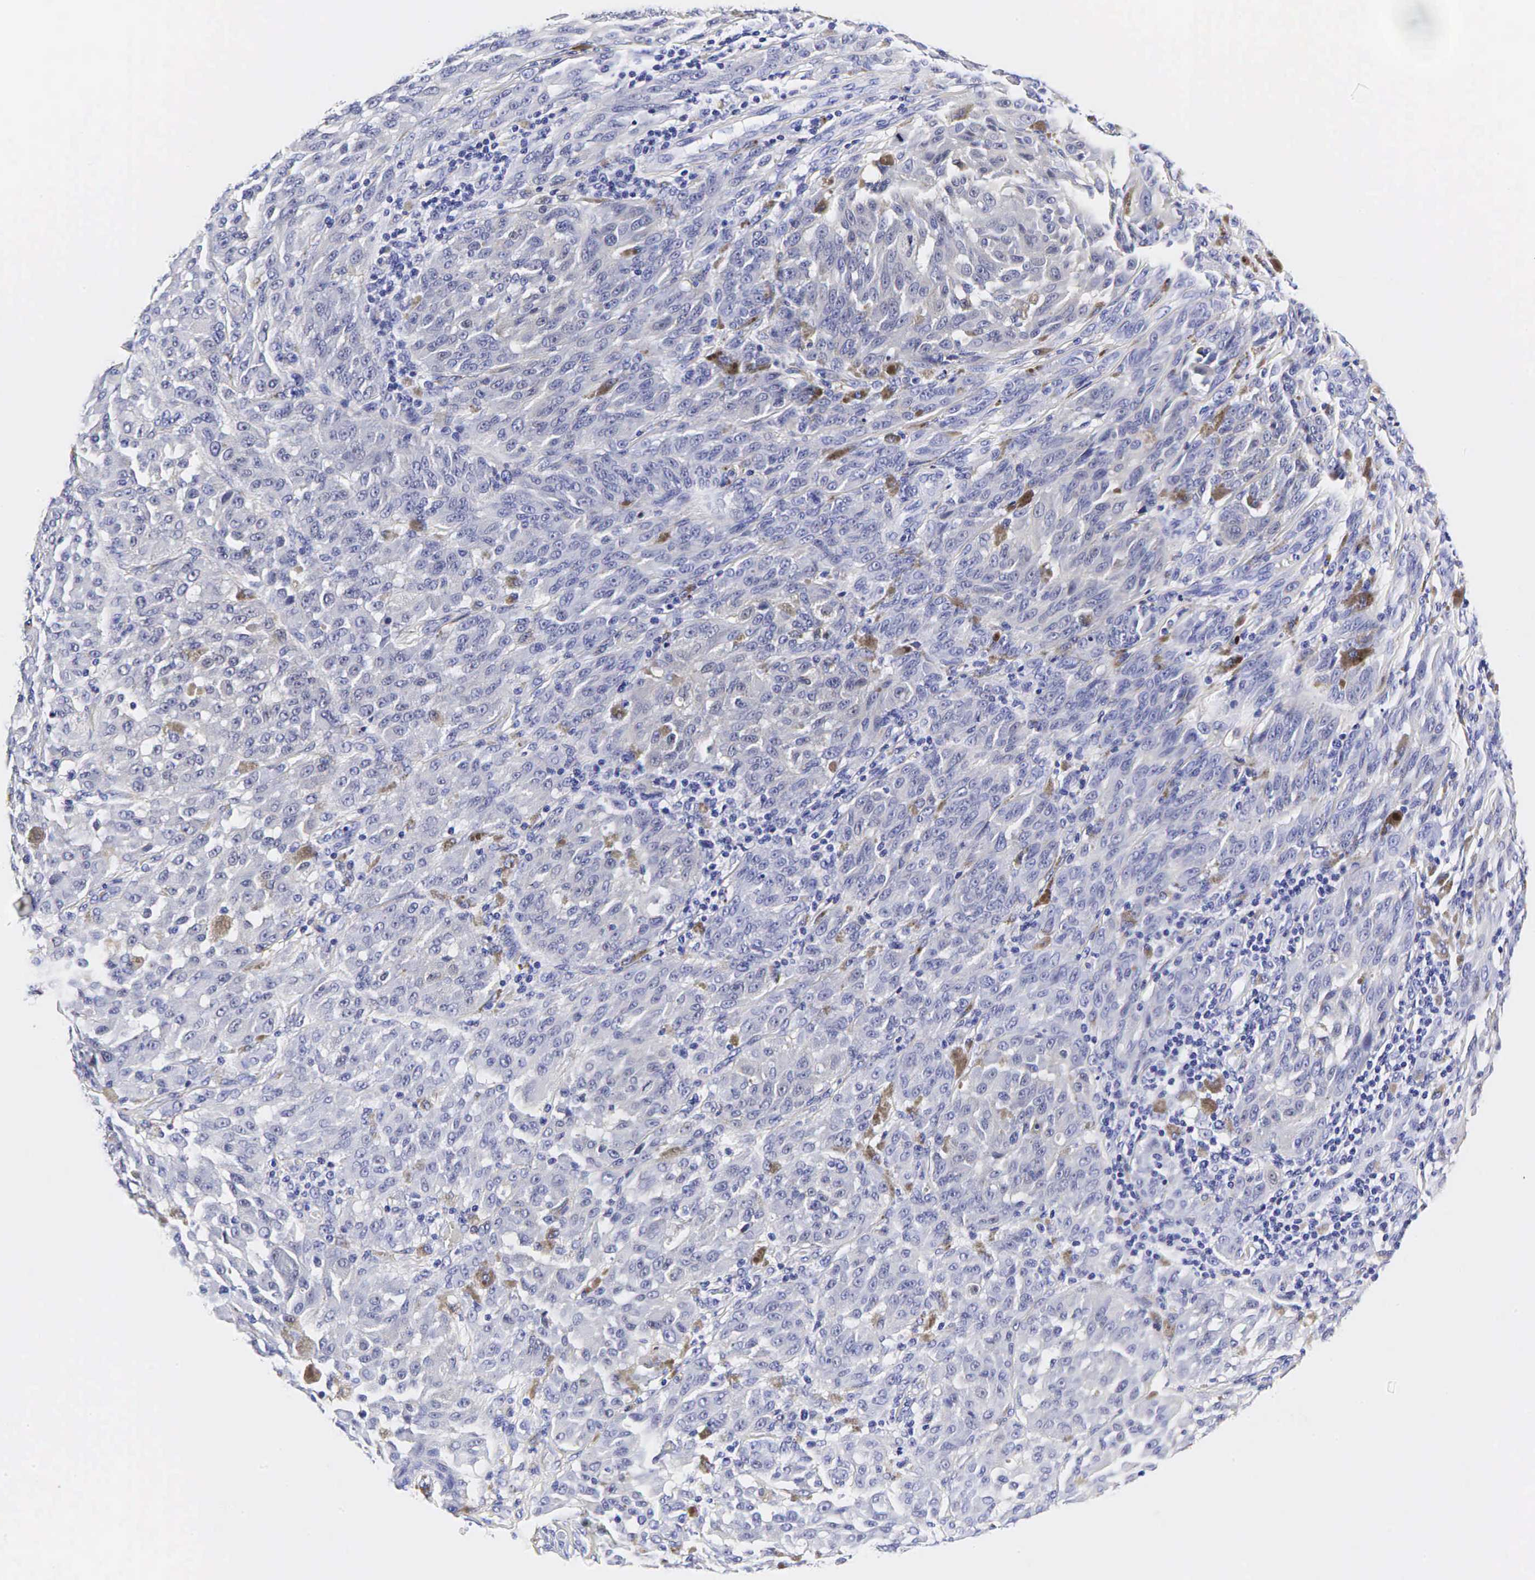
{"staining": {"intensity": "negative", "quantity": "none", "location": "none"}, "tissue": "melanoma", "cell_type": "Tumor cells", "image_type": "cancer", "snomed": [{"axis": "morphology", "description": "Malignant melanoma, NOS"}, {"axis": "topography", "description": "Skin"}], "caption": "Malignant melanoma was stained to show a protein in brown. There is no significant staining in tumor cells.", "gene": "GAST", "patient": {"sex": "male", "age": 44}}